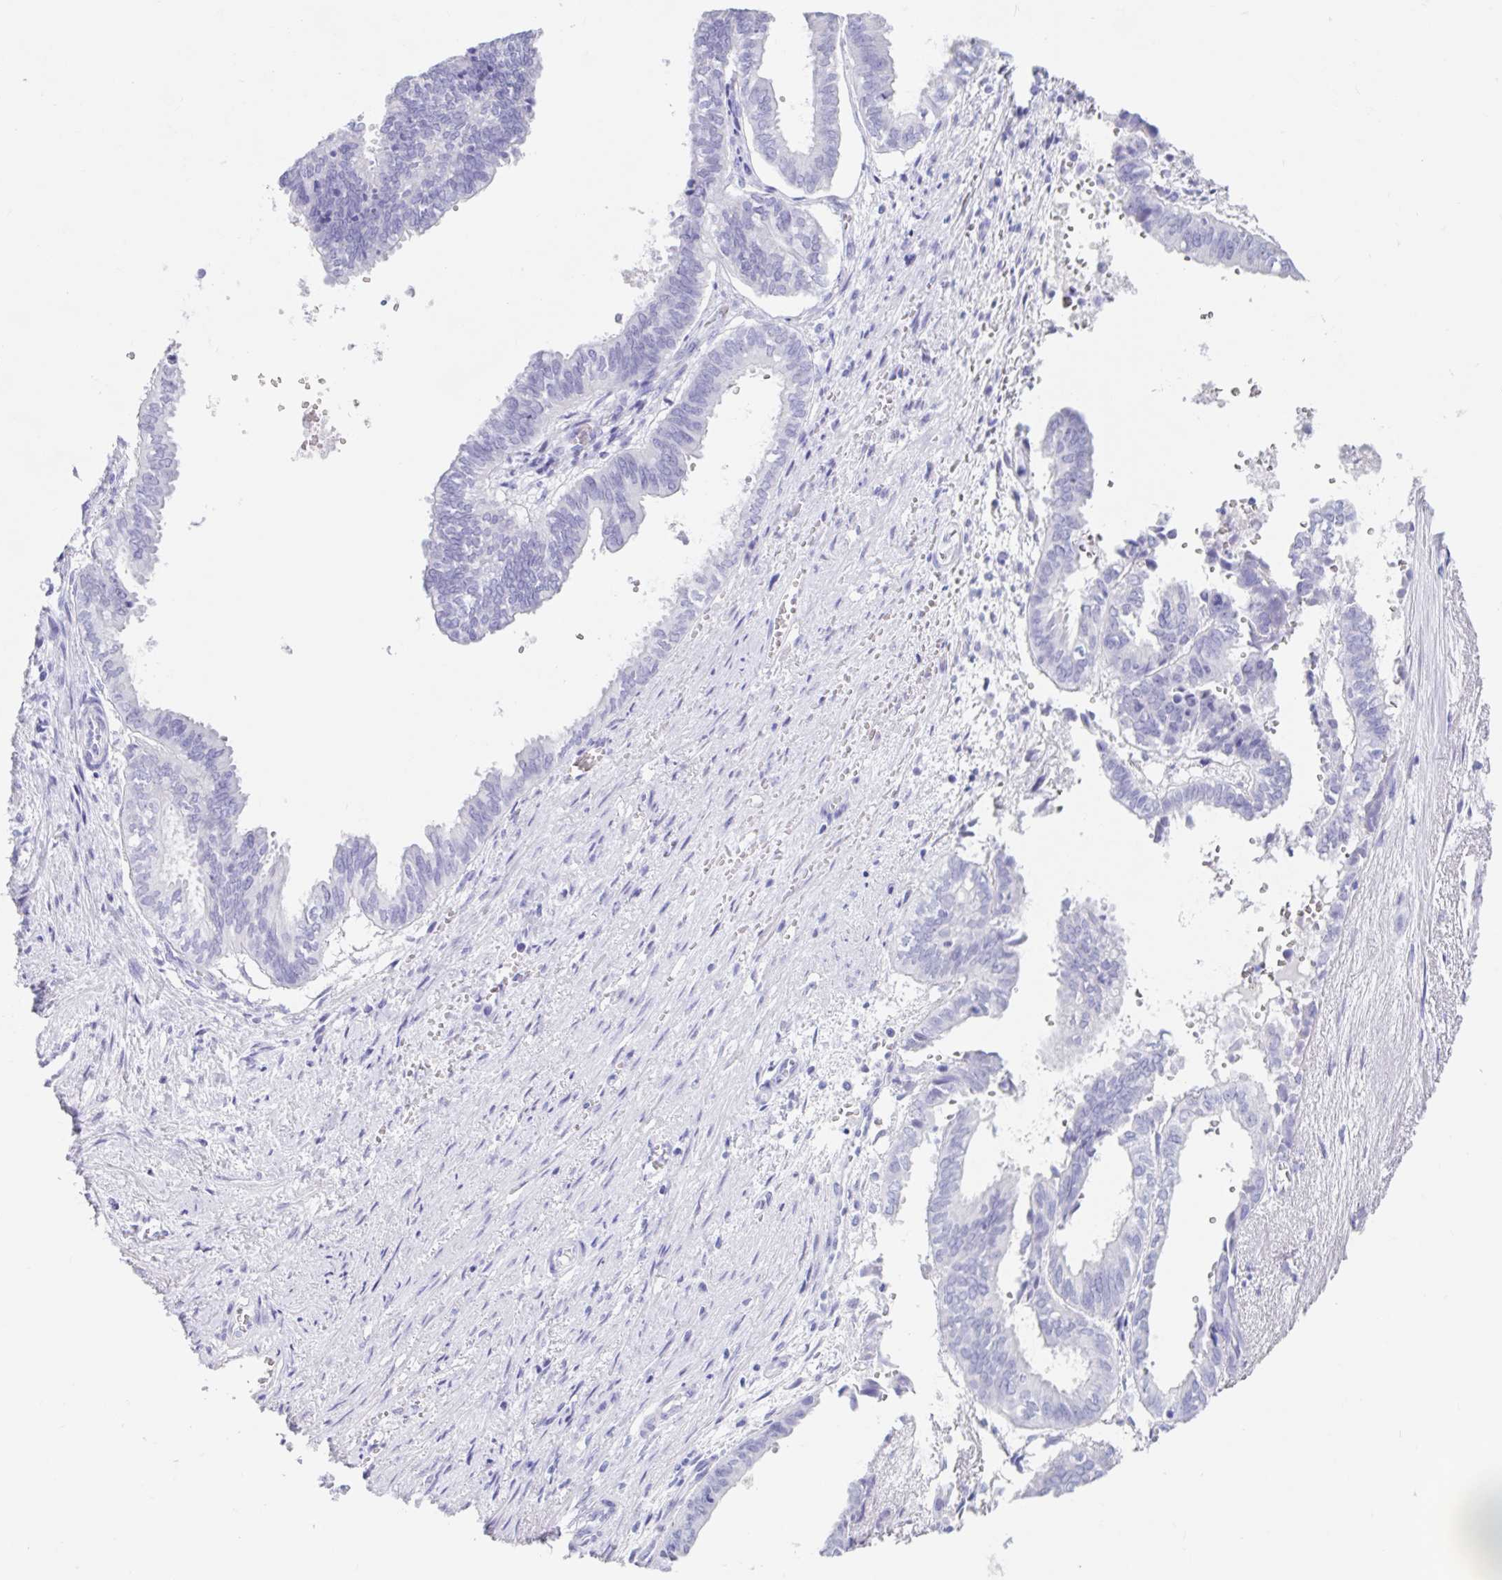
{"staining": {"intensity": "negative", "quantity": "none", "location": "none"}, "tissue": "ovarian cancer", "cell_type": "Tumor cells", "image_type": "cancer", "snomed": [{"axis": "morphology", "description": "Carcinoma, endometroid"}, {"axis": "topography", "description": "Ovary"}], "caption": "There is no significant positivity in tumor cells of ovarian cancer.", "gene": "DPEP3", "patient": {"sex": "female", "age": 64}}